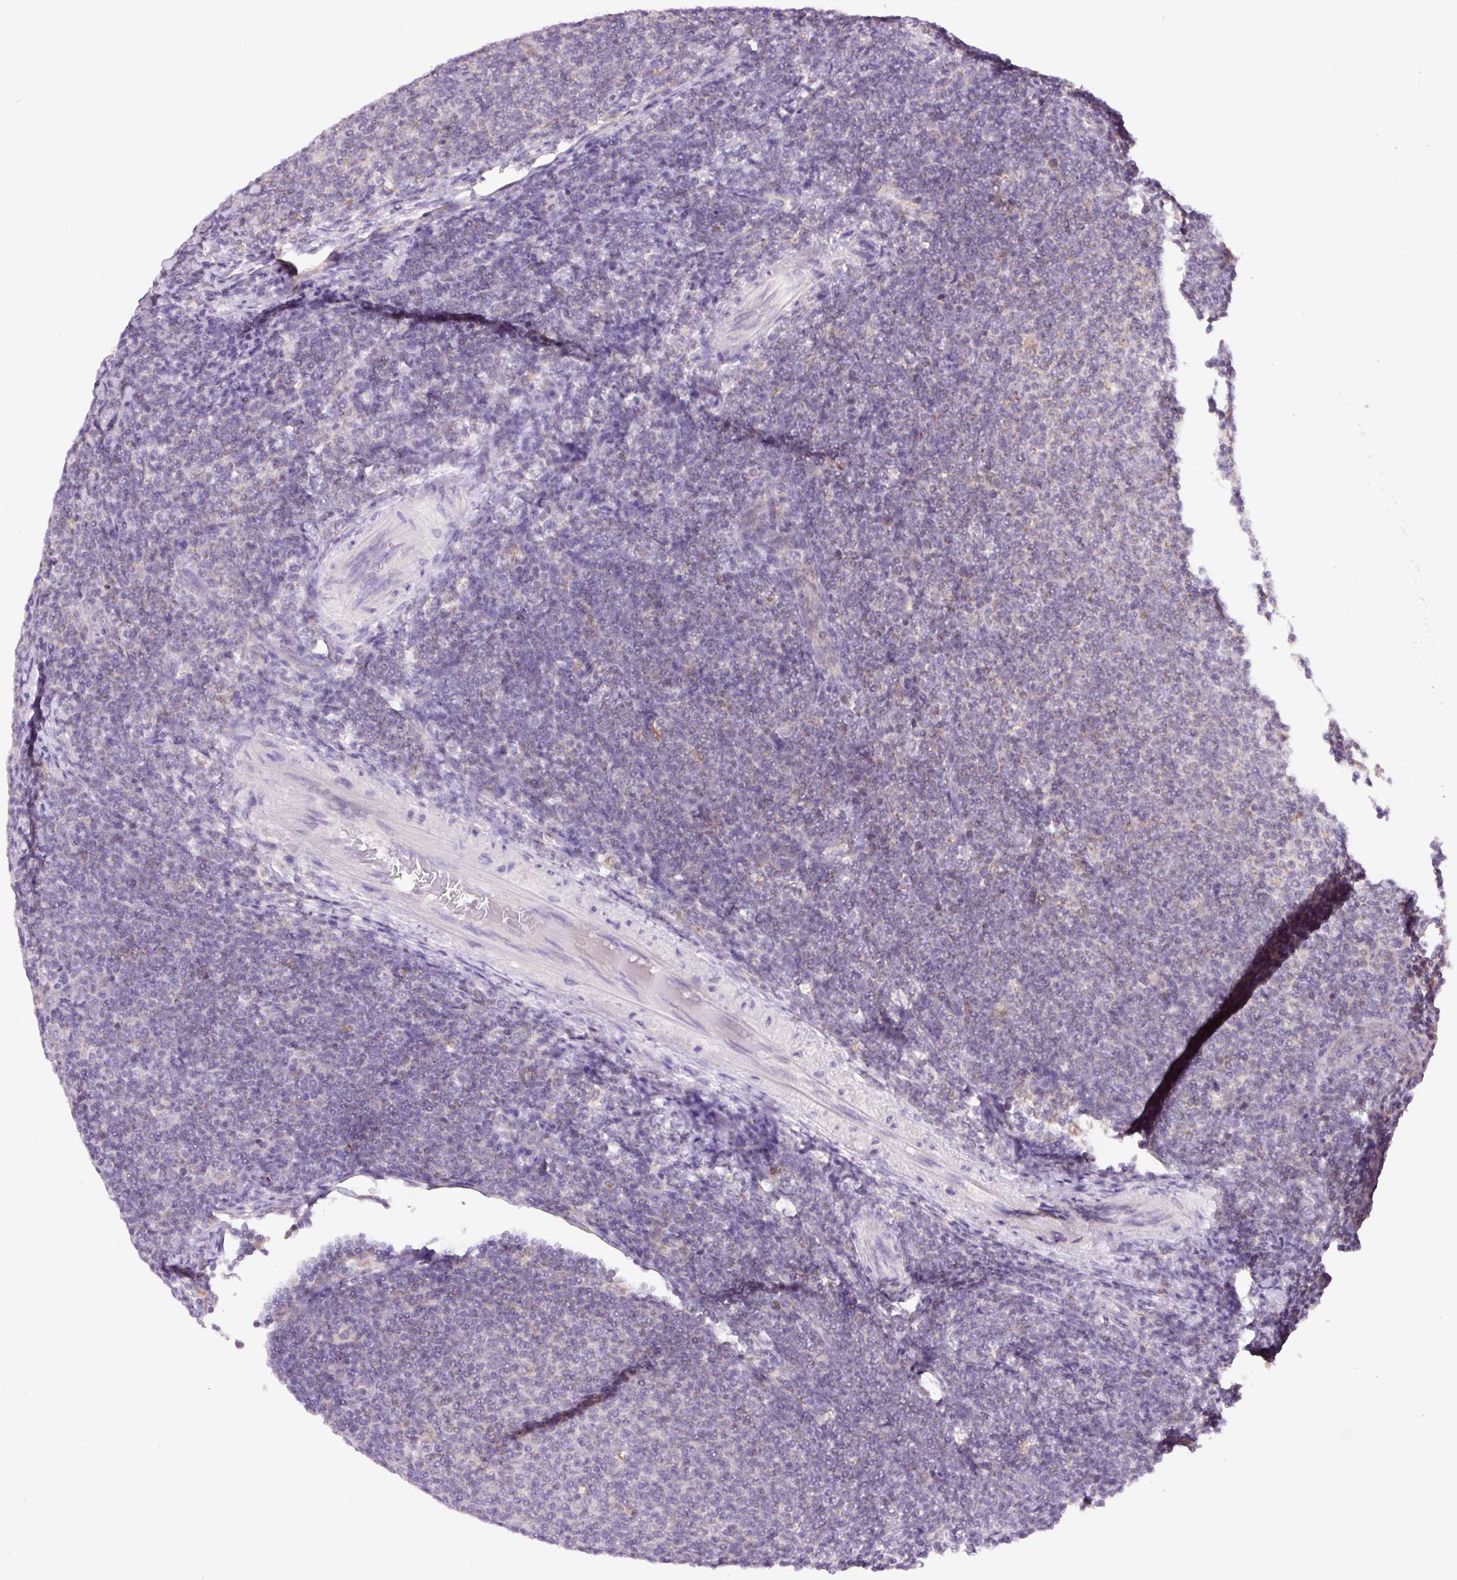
{"staining": {"intensity": "negative", "quantity": "none", "location": "none"}, "tissue": "lymphoma", "cell_type": "Tumor cells", "image_type": "cancer", "snomed": [{"axis": "morphology", "description": "Malignant lymphoma, non-Hodgkin's type, Low grade"}, {"axis": "topography", "description": "Lymph node"}], "caption": "The image displays no significant staining in tumor cells of malignant lymphoma, non-Hodgkin's type (low-grade).", "gene": "PCK2", "patient": {"sex": "male", "age": 66}}